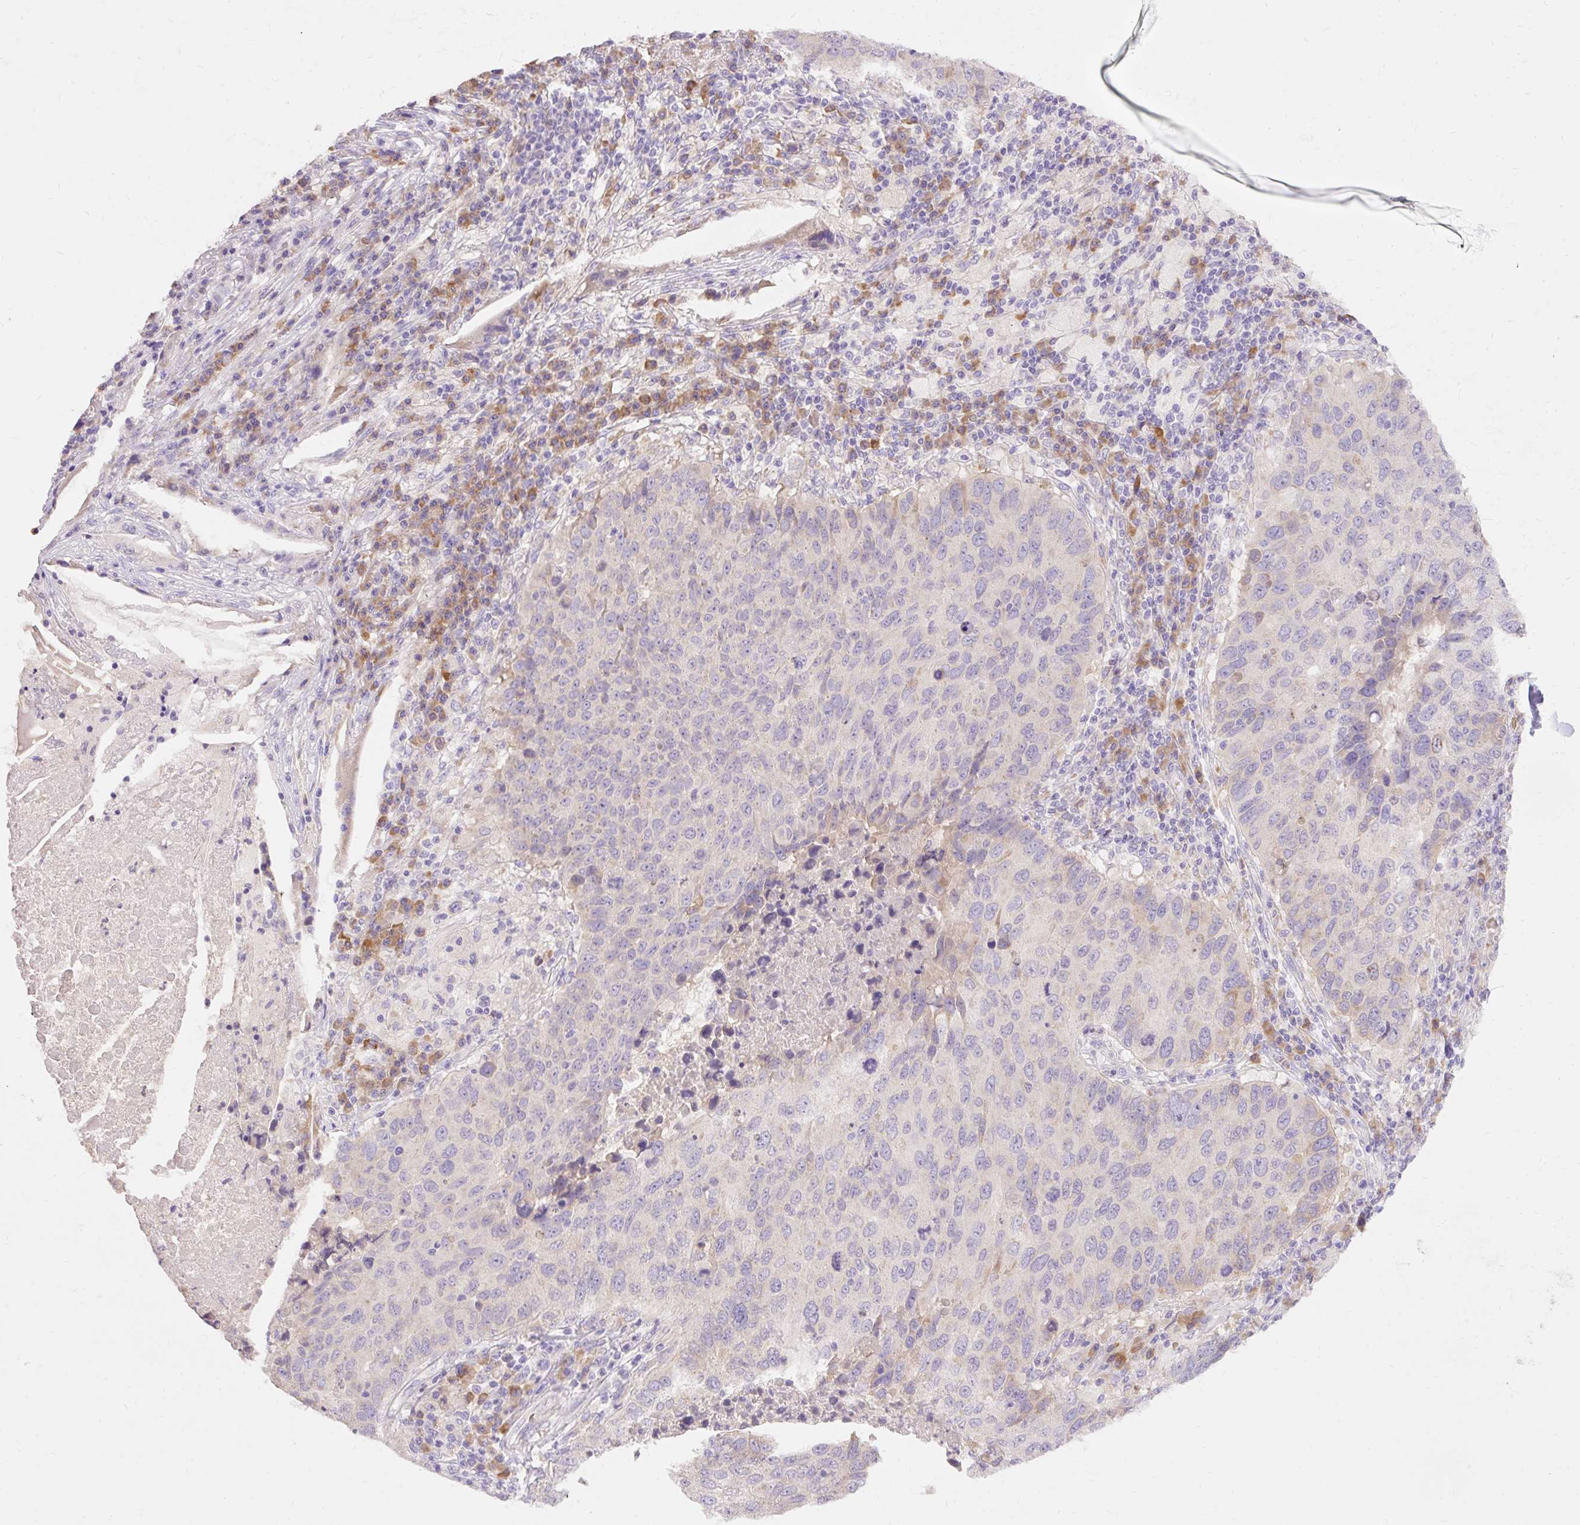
{"staining": {"intensity": "weak", "quantity": "<25%", "location": "cytoplasmic/membranous"}, "tissue": "lung cancer", "cell_type": "Tumor cells", "image_type": "cancer", "snomed": [{"axis": "morphology", "description": "Squamous cell carcinoma, NOS"}, {"axis": "topography", "description": "Lung"}], "caption": "DAB immunohistochemical staining of human lung cancer (squamous cell carcinoma) displays no significant positivity in tumor cells.", "gene": "SEC63", "patient": {"sex": "male", "age": 73}}